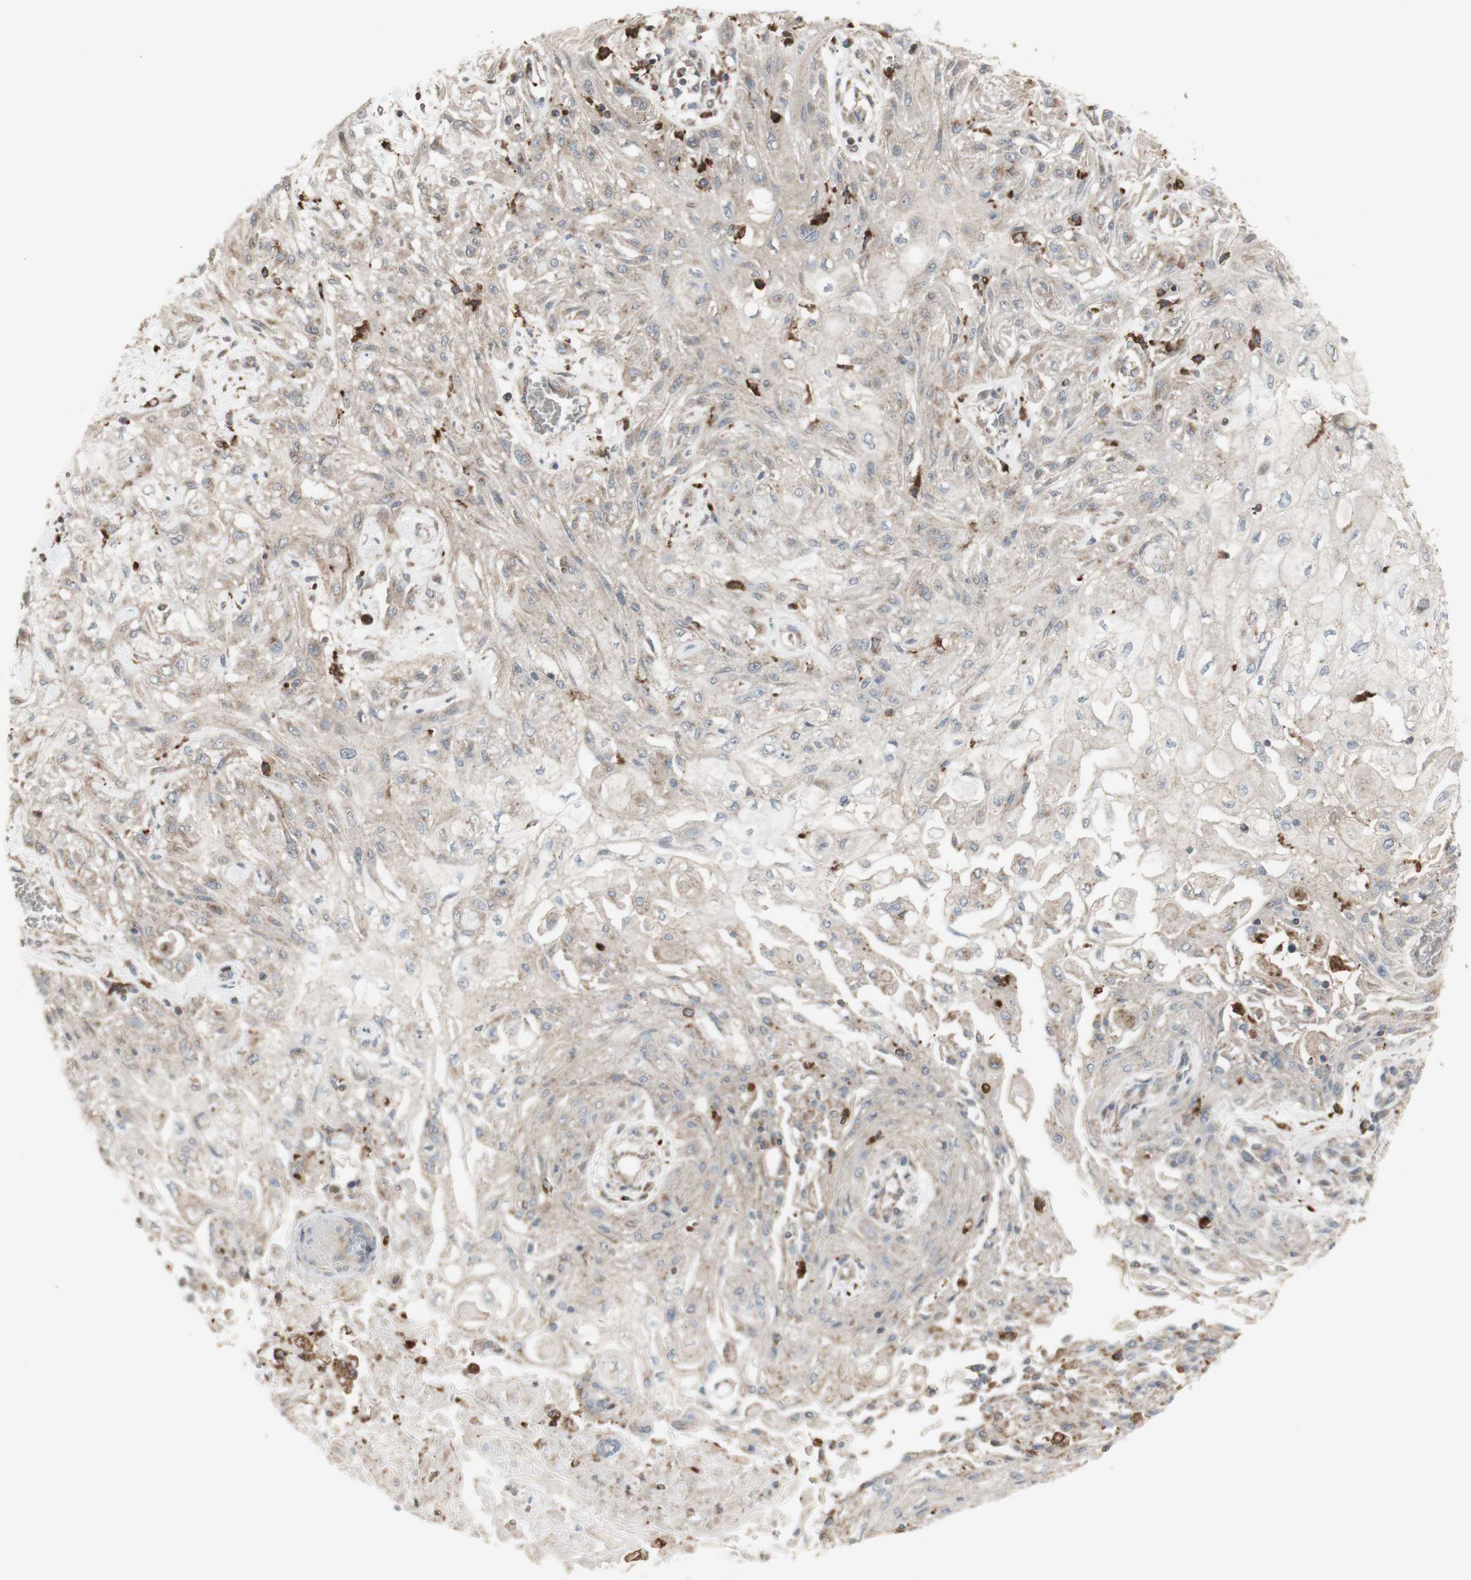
{"staining": {"intensity": "weak", "quantity": "25%-75%", "location": "cytoplasmic/membranous"}, "tissue": "skin cancer", "cell_type": "Tumor cells", "image_type": "cancer", "snomed": [{"axis": "morphology", "description": "Squamous cell carcinoma, NOS"}, {"axis": "topography", "description": "Skin"}], "caption": "Immunohistochemical staining of human skin squamous cell carcinoma shows weak cytoplasmic/membranous protein positivity in approximately 25%-75% of tumor cells. The staining is performed using DAB brown chromogen to label protein expression. The nuclei are counter-stained blue using hematoxylin.", "gene": "ATP6V1E1", "patient": {"sex": "male", "age": 75}}